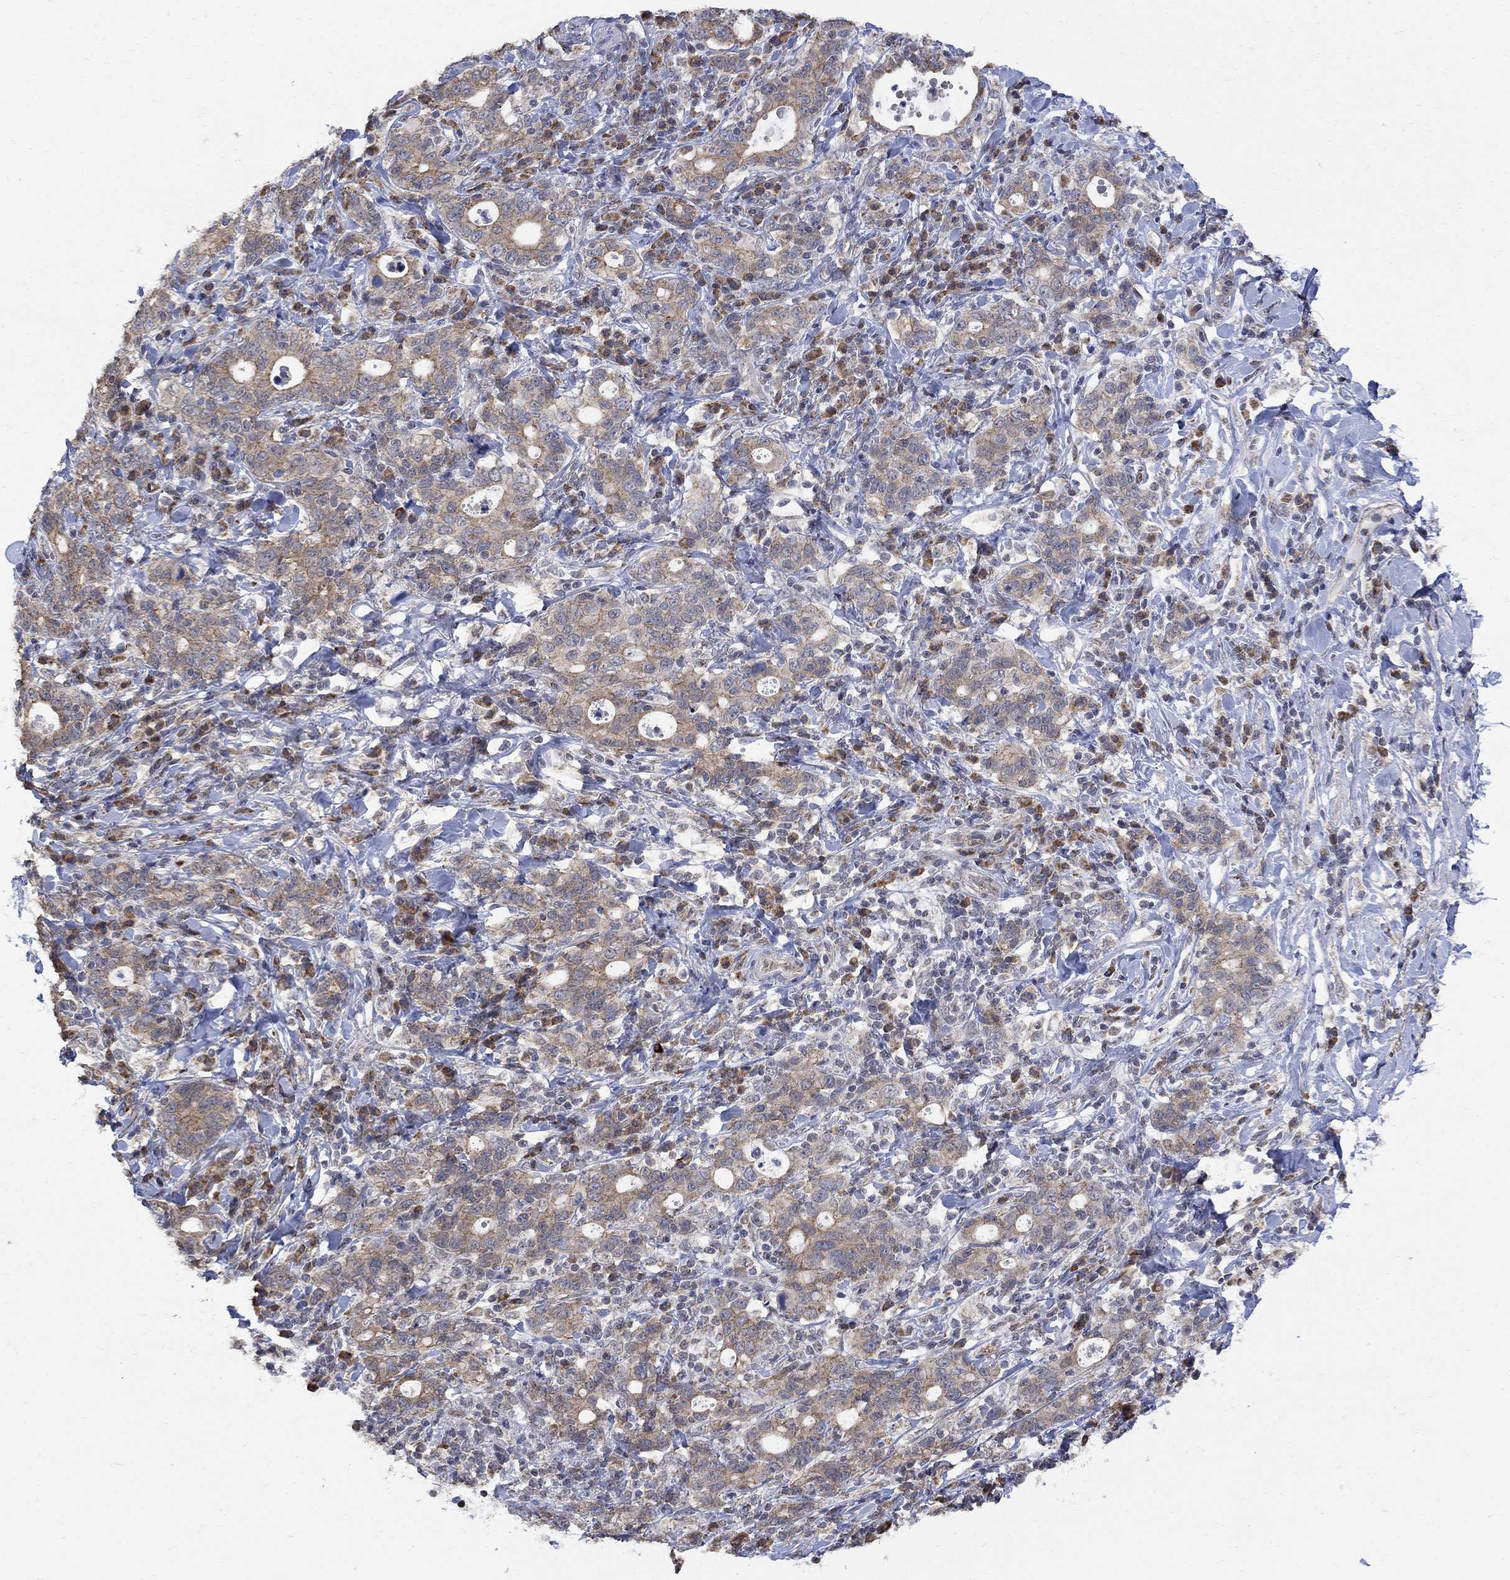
{"staining": {"intensity": "moderate", "quantity": ">75%", "location": "cytoplasmic/membranous"}, "tissue": "stomach cancer", "cell_type": "Tumor cells", "image_type": "cancer", "snomed": [{"axis": "morphology", "description": "Adenocarcinoma, NOS"}, {"axis": "topography", "description": "Stomach"}], "caption": "The photomicrograph exhibits a brown stain indicating the presence of a protein in the cytoplasmic/membranous of tumor cells in stomach cancer (adenocarcinoma). The staining was performed using DAB (3,3'-diaminobenzidine) to visualize the protein expression in brown, while the nuclei were stained in blue with hematoxylin (Magnification: 20x).", "gene": "ANKRA2", "patient": {"sex": "male", "age": 79}}